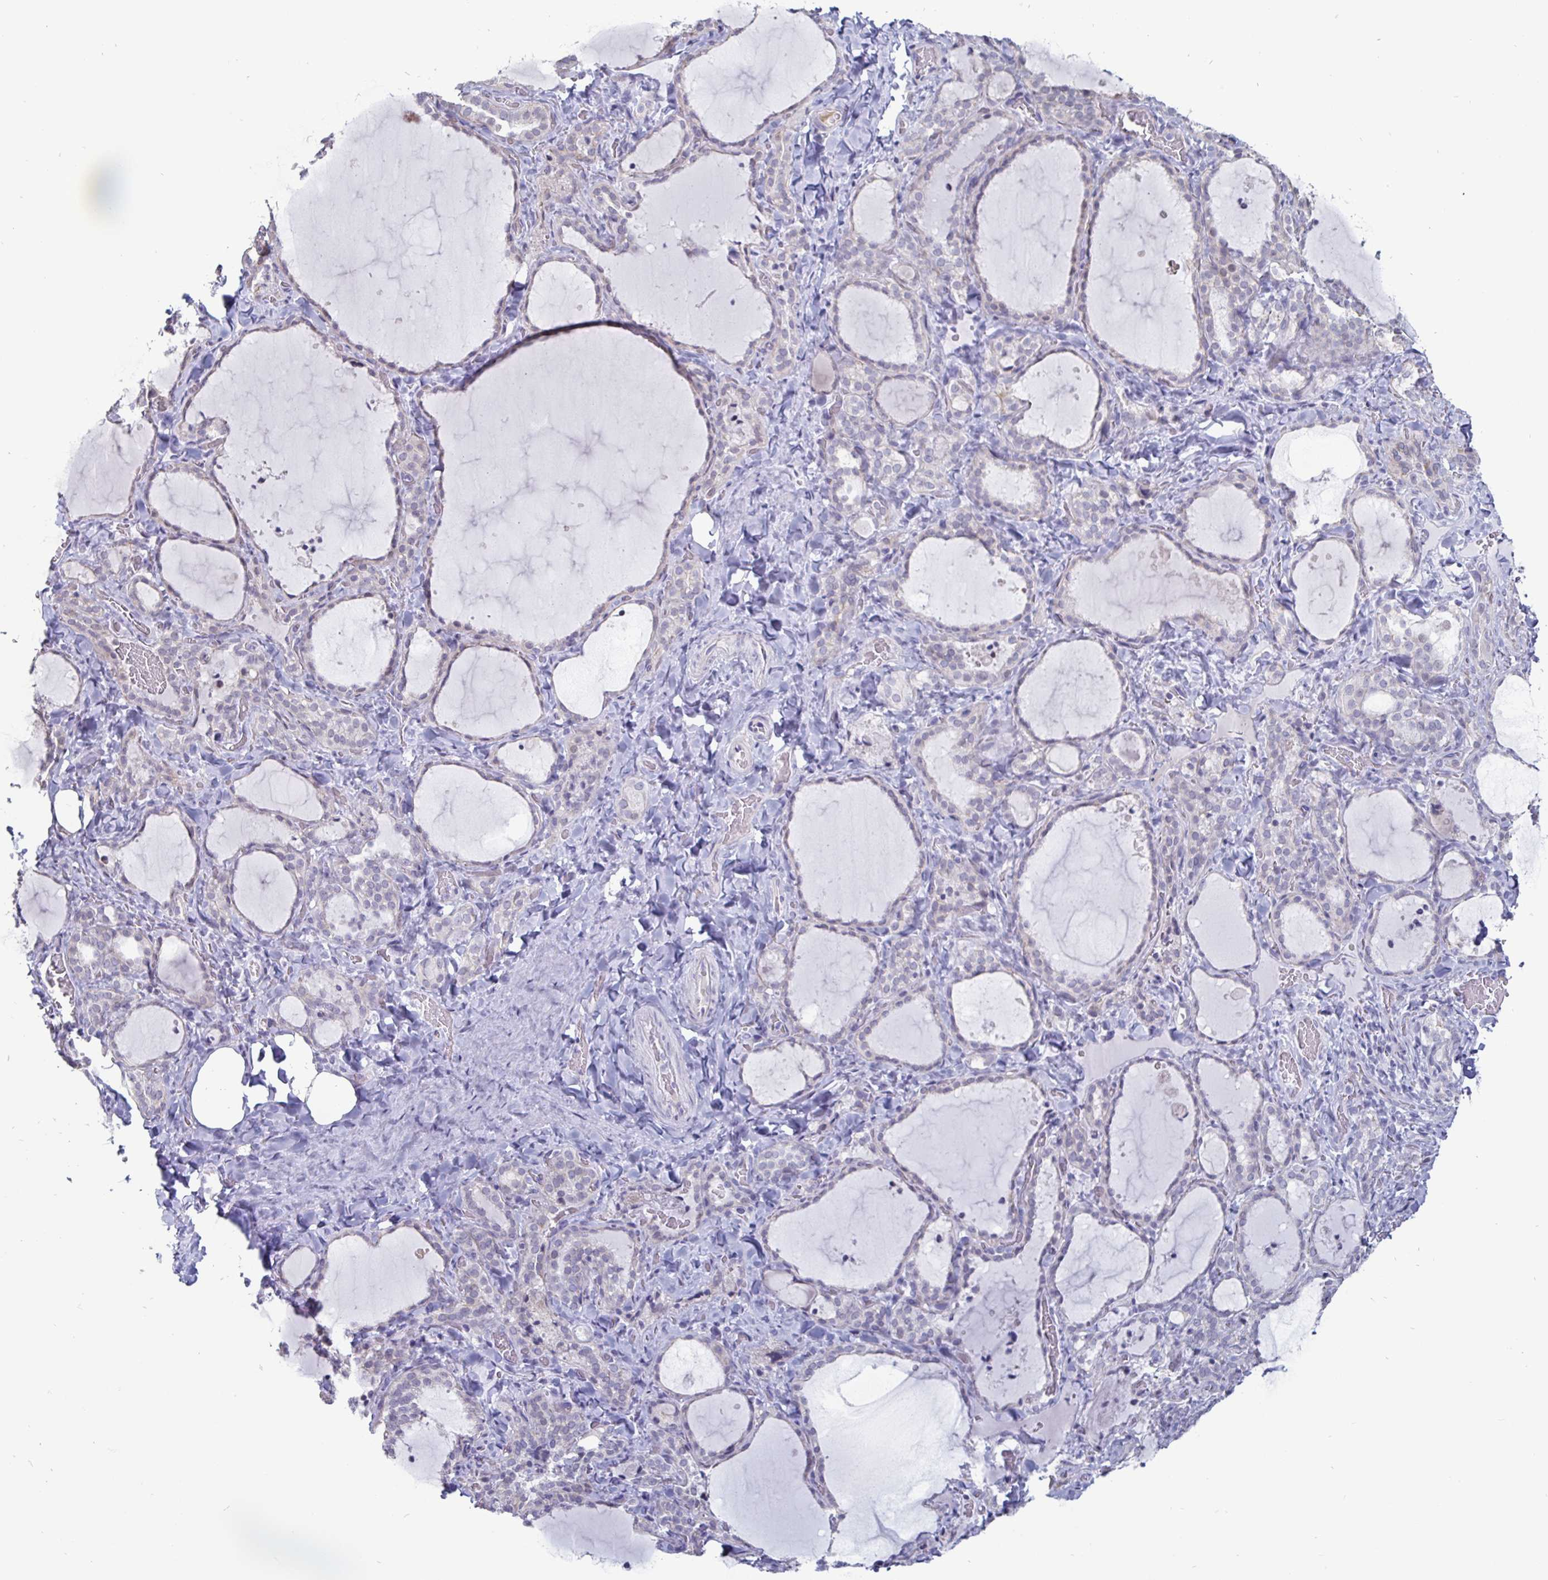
{"staining": {"intensity": "negative", "quantity": "none", "location": "none"}, "tissue": "thyroid gland", "cell_type": "Glandular cells", "image_type": "normal", "snomed": [{"axis": "morphology", "description": "Normal tissue, NOS"}, {"axis": "topography", "description": "Thyroid gland"}], "caption": "The photomicrograph exhibits no staining of glandular cells in unremarkable thyroid gland. The staining was performed using DAB to visualize the protein expression in brown, while the nuclei were stained in blue with hematoxylin (Magnification: 20x).", "gene": "OOSP2", "patient": {"sex": "female", "age": 22}}